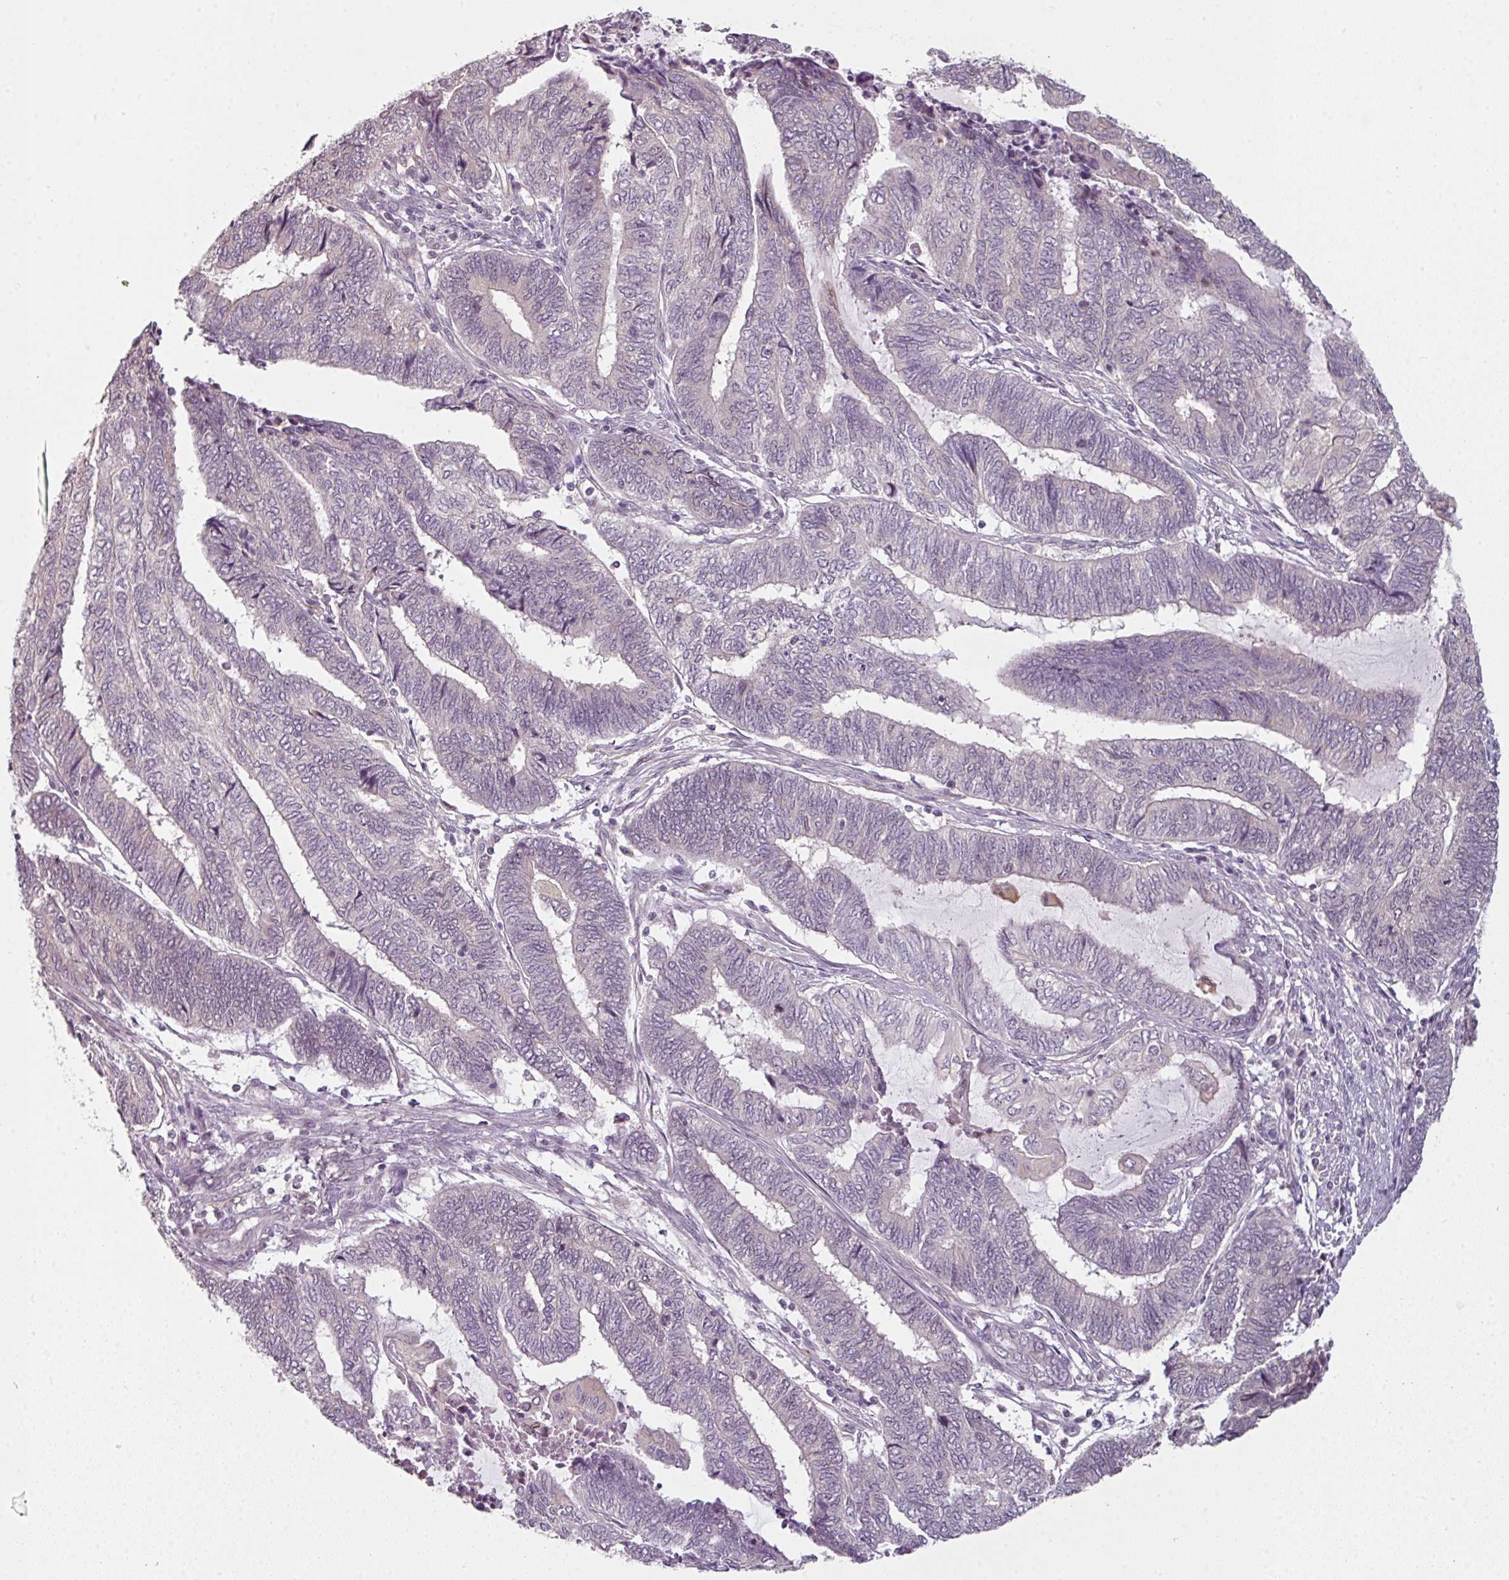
{"staining": {"intensity": "weak", "quantity": "<25%", "location": "cytoplasmic/membranous"}, "tissue": "endometrial cancer", "cell_type": "Tumor cells", "image_type": "cancer", "snomed": [{"axis": "morphology", "description": "Adenocarcinoma, NOS"}, {"axis": "topography", "description": "Uterus"}, {"axis": "topography", "description": "Endometrium"}], "caption": "A high-resolution histopathology image shows immunohistochemistry staining of endometrial adenocarcinoma, which exhibits no significant expression in tumor cells. (DAB (3,3'-diaminobenzidine) IHC, high magnification).", "gene": "C19orf33", "patient": {"sex": "female", "age": 70}}